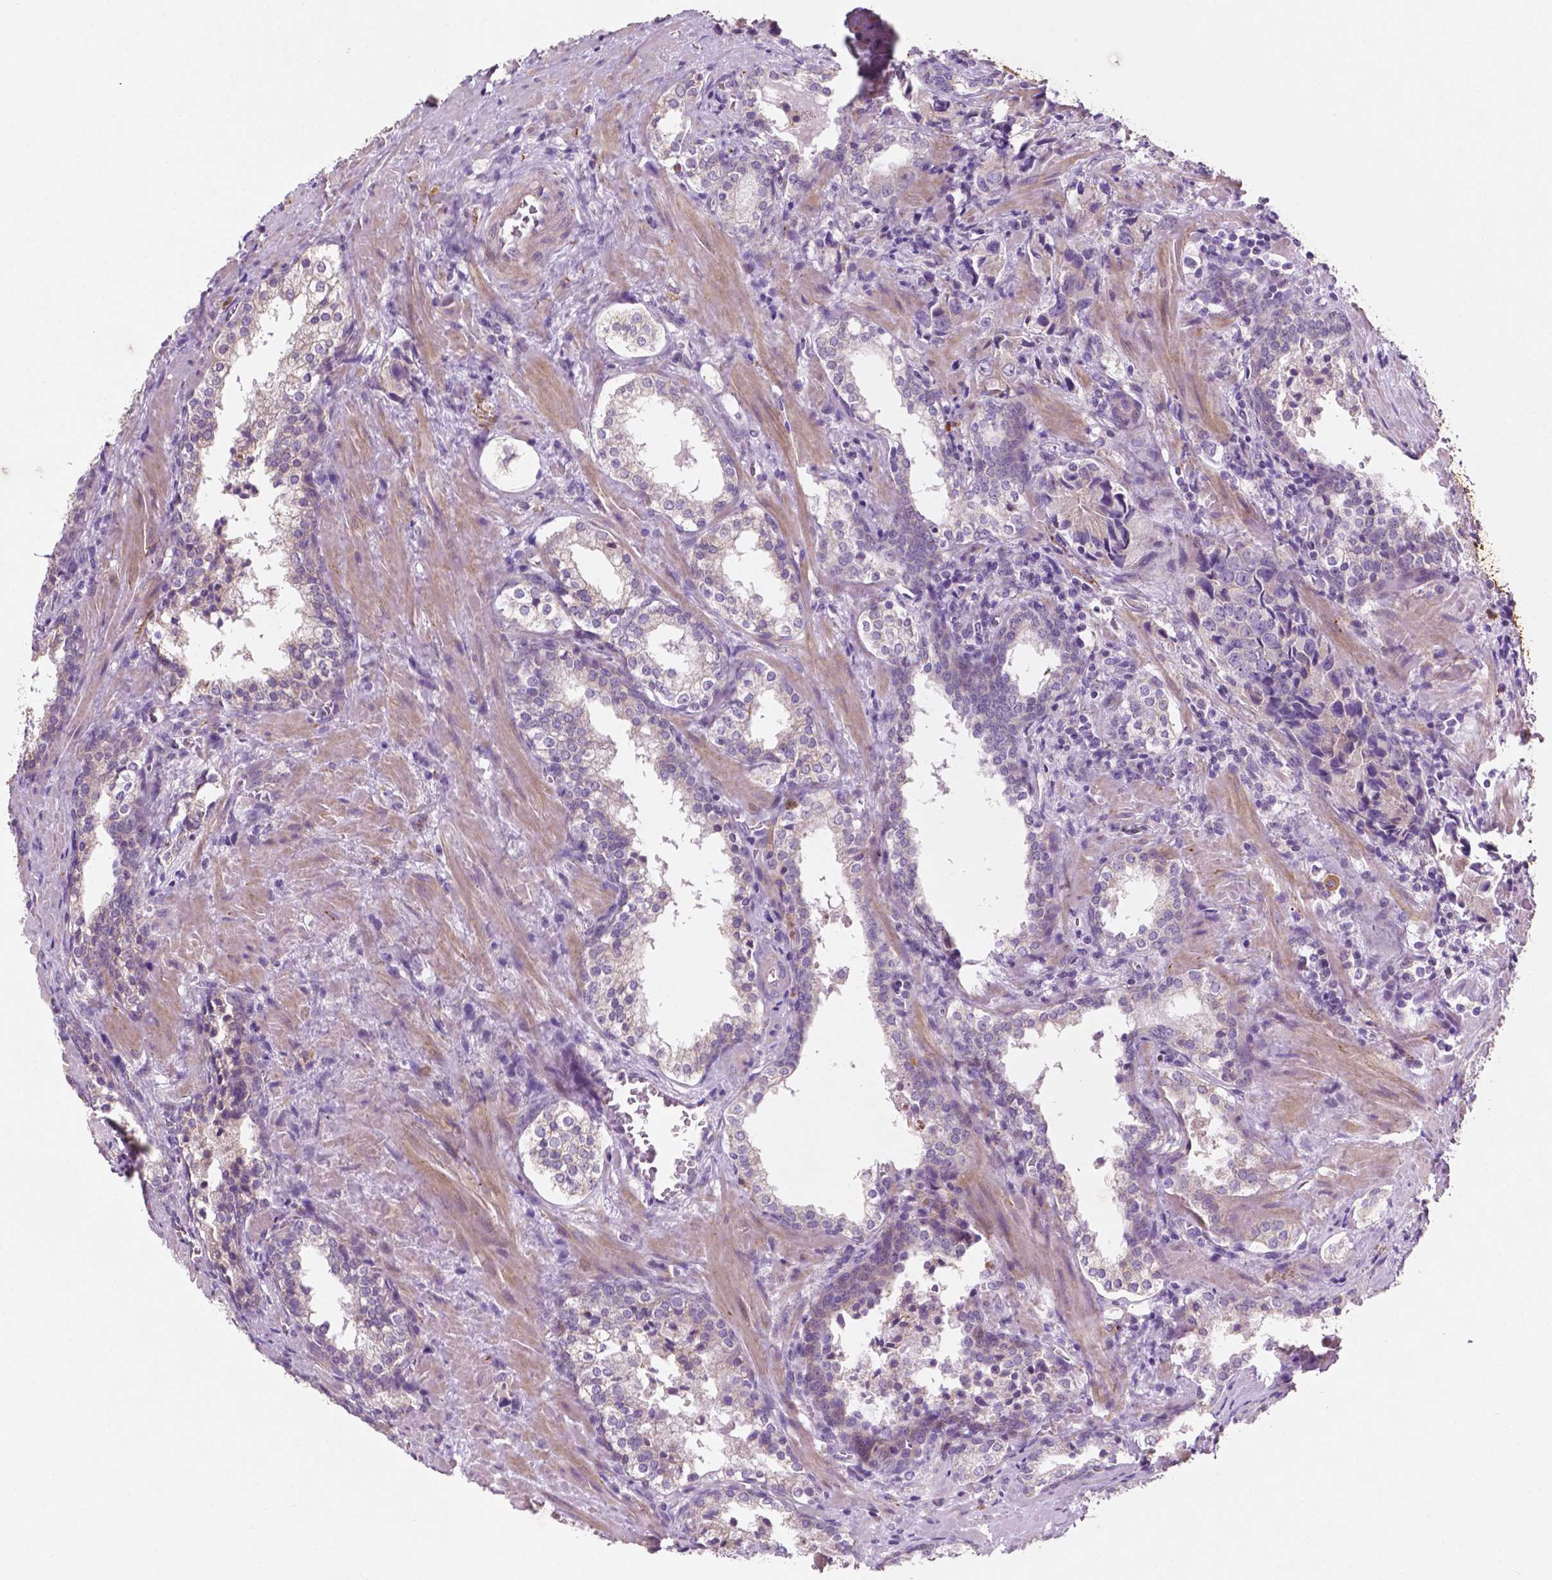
{"staining": {"intensity": "negative", "quantity": "none", "location": "none"}, "tissue": "prostate cancer", "cell_type": "Tumor cells", "image_type": "cancer", "snomed": [{"axis": "morphology", "description": "Adenocarcinoma, NOS"}, {"axis": "topography", "description": "Prostate and seminal vesicle, NOS"}], "caption": "This is a photomicrograph of immunohistochemistry staining of prostate adenocarcinoma, which shows no positivity in tumor cells.", "gene": "LRP1B", "patient": {"sex": "male", "age": 63}}